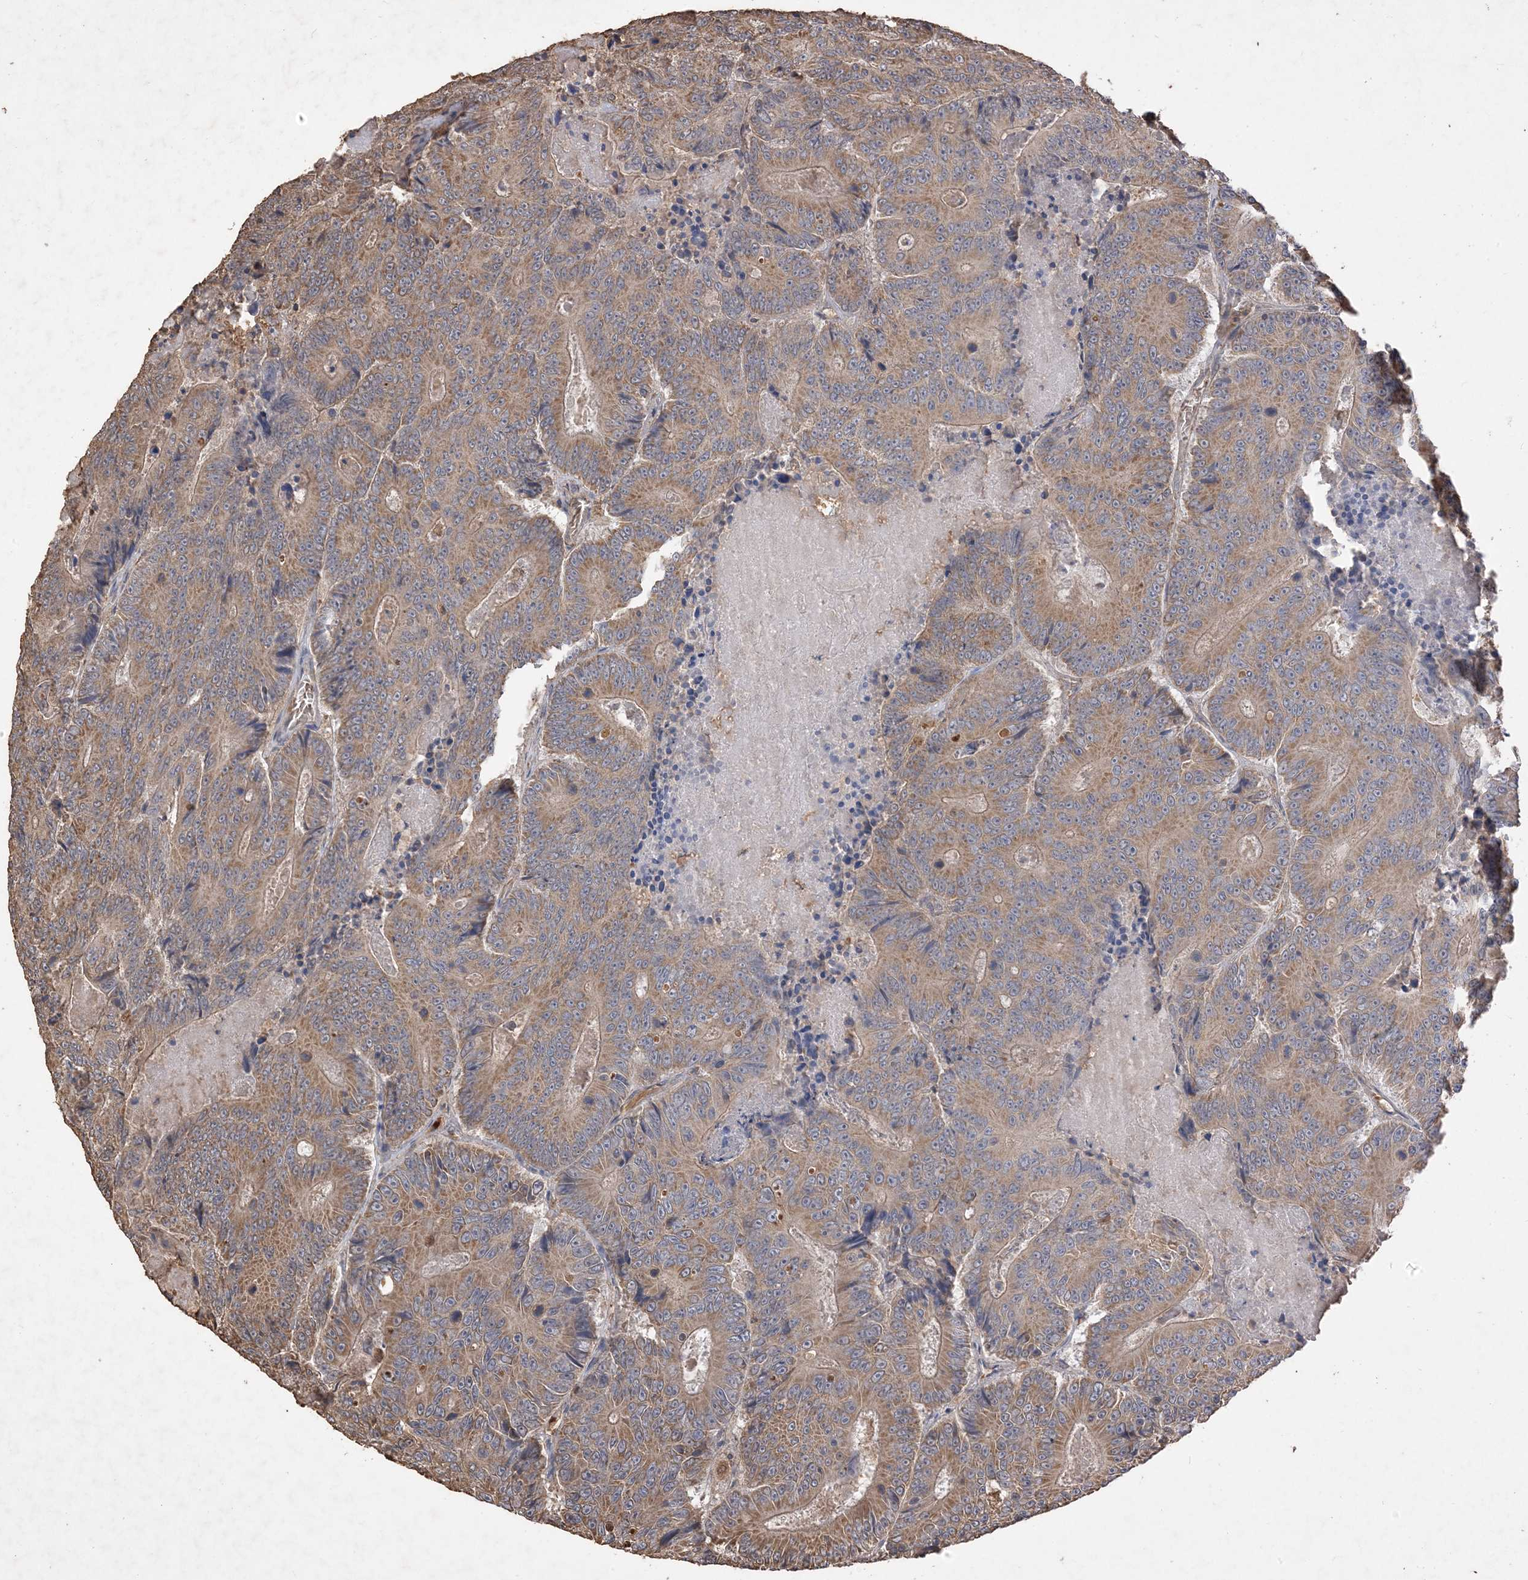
{"staining": {"intensity": "moderate", "quantity": ">75%", "location": "cytoplasmic/membranous"}, "tissue": "colorectal cancer", "cell_type": "Tumor cells", "image_type": "cancer", "snomed": [{"axis": "morphology", "description": "Adenocarcinoma, NOS"}, {"axis": "topography", "description": "Colon"}], "caption": "Approximately >75% of tumor cells in colorectal cancer (adenocarcinoma) exhibit moderate cytoplasmic/membranous protein expression as visualized by brown immunohistochemical staining.", "gene": "HPS4", "patient": {"sex": "male", "age": 83}}